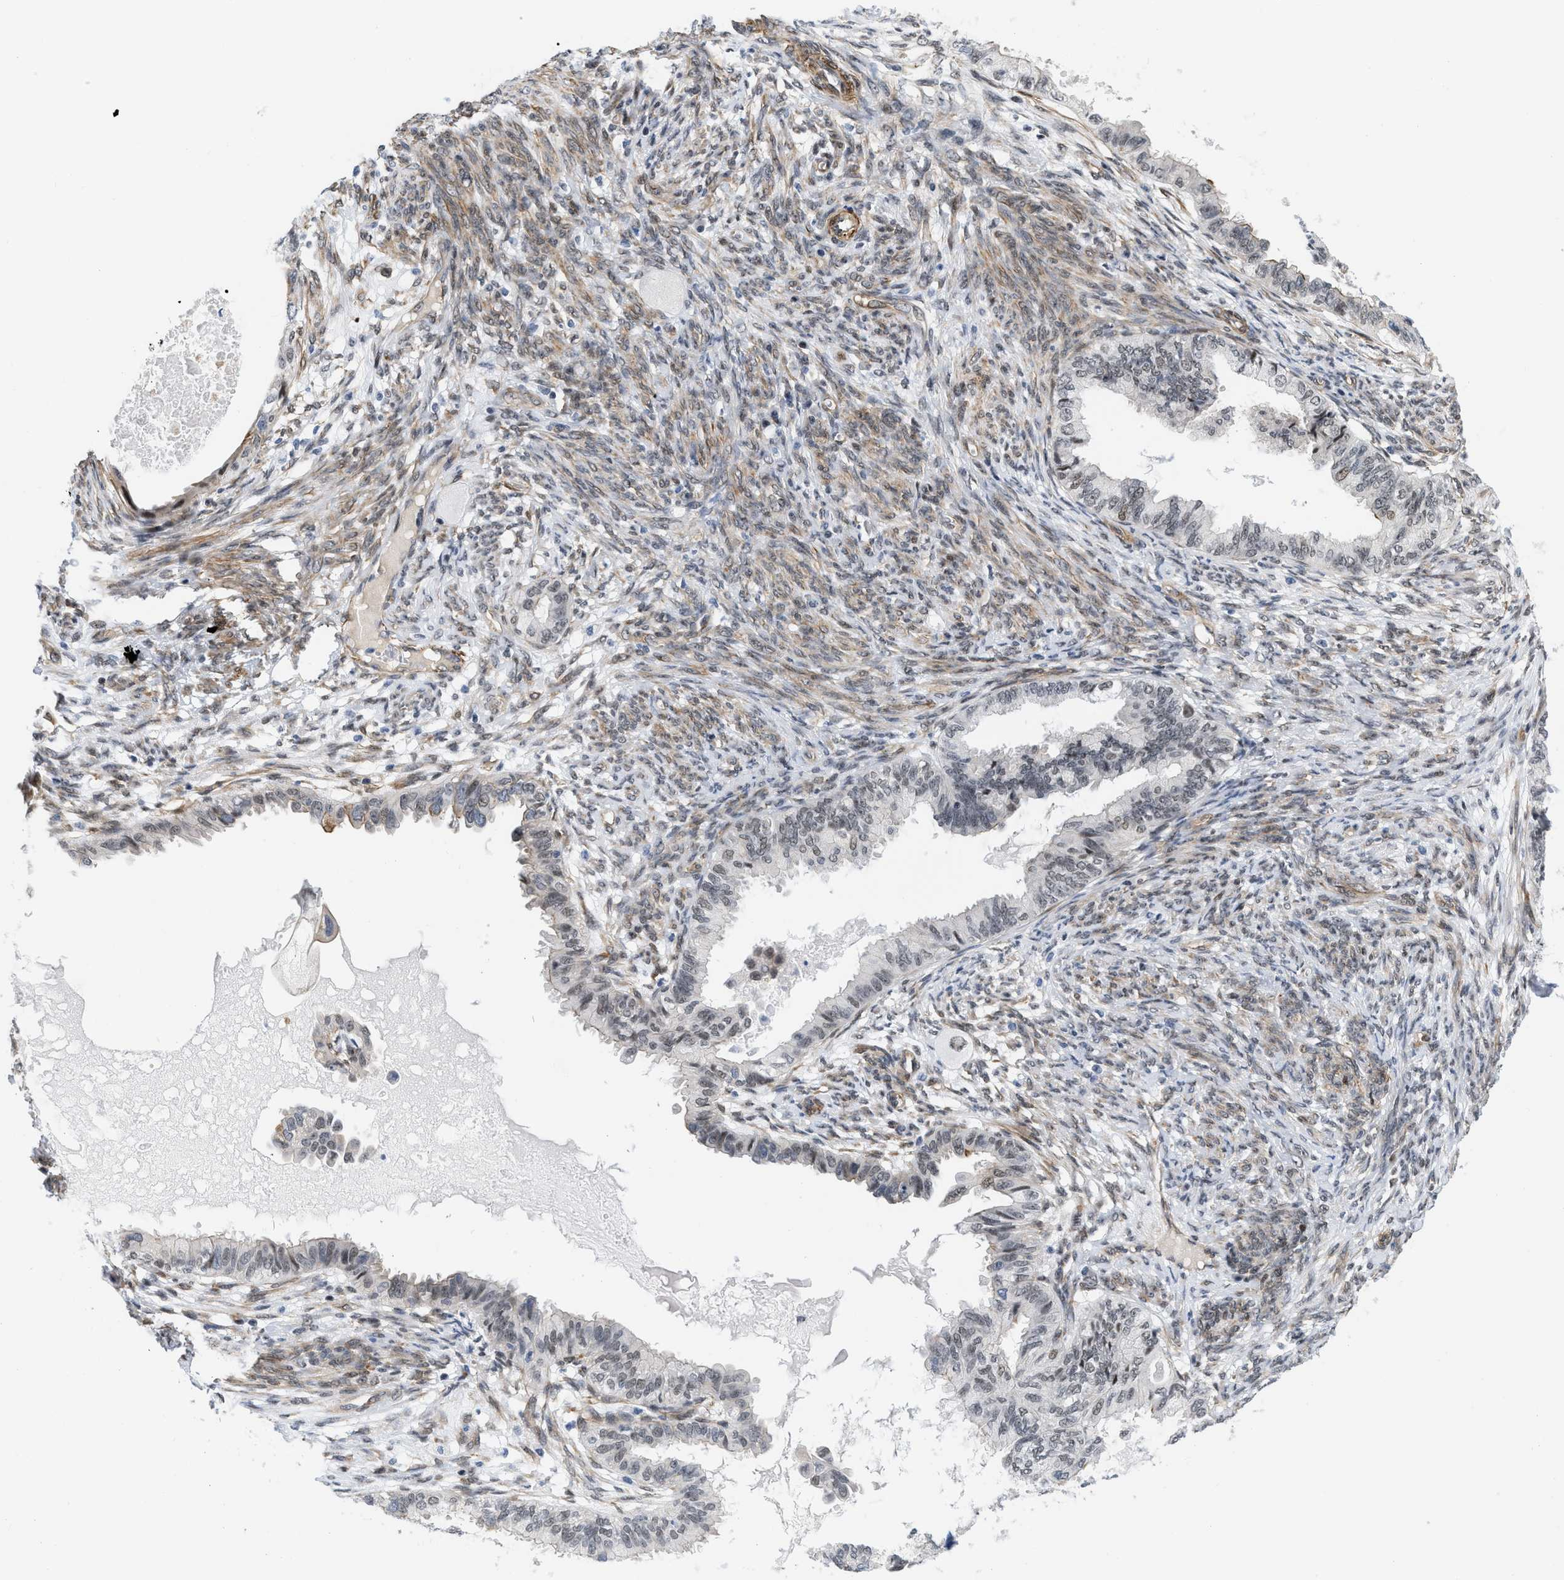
{"staining": {"intensity": "weak", "quantity": "<25%", "location": "nuclear"}, "tissue": "cervical cancer", "cell_type": "Tumor cells", "image_type": "cancer", "snomed": [{"axis": "morphology", "description": "Normal tissue, NOS"}, {"axis": "morphology", "description": "Adenocarcinoma, NOS"}, {"axis": "topography", "description": "Cervix"}, {"axis": "topography", "description": "Endometrium"}], "caption": "This is an immunohistochemistry histopathology image of cervical cancer (adenocarcinoma). There is no staining in tumor cells.", "gene": "GPRASP2", "patient": {"sex": "female", "age": 86}}